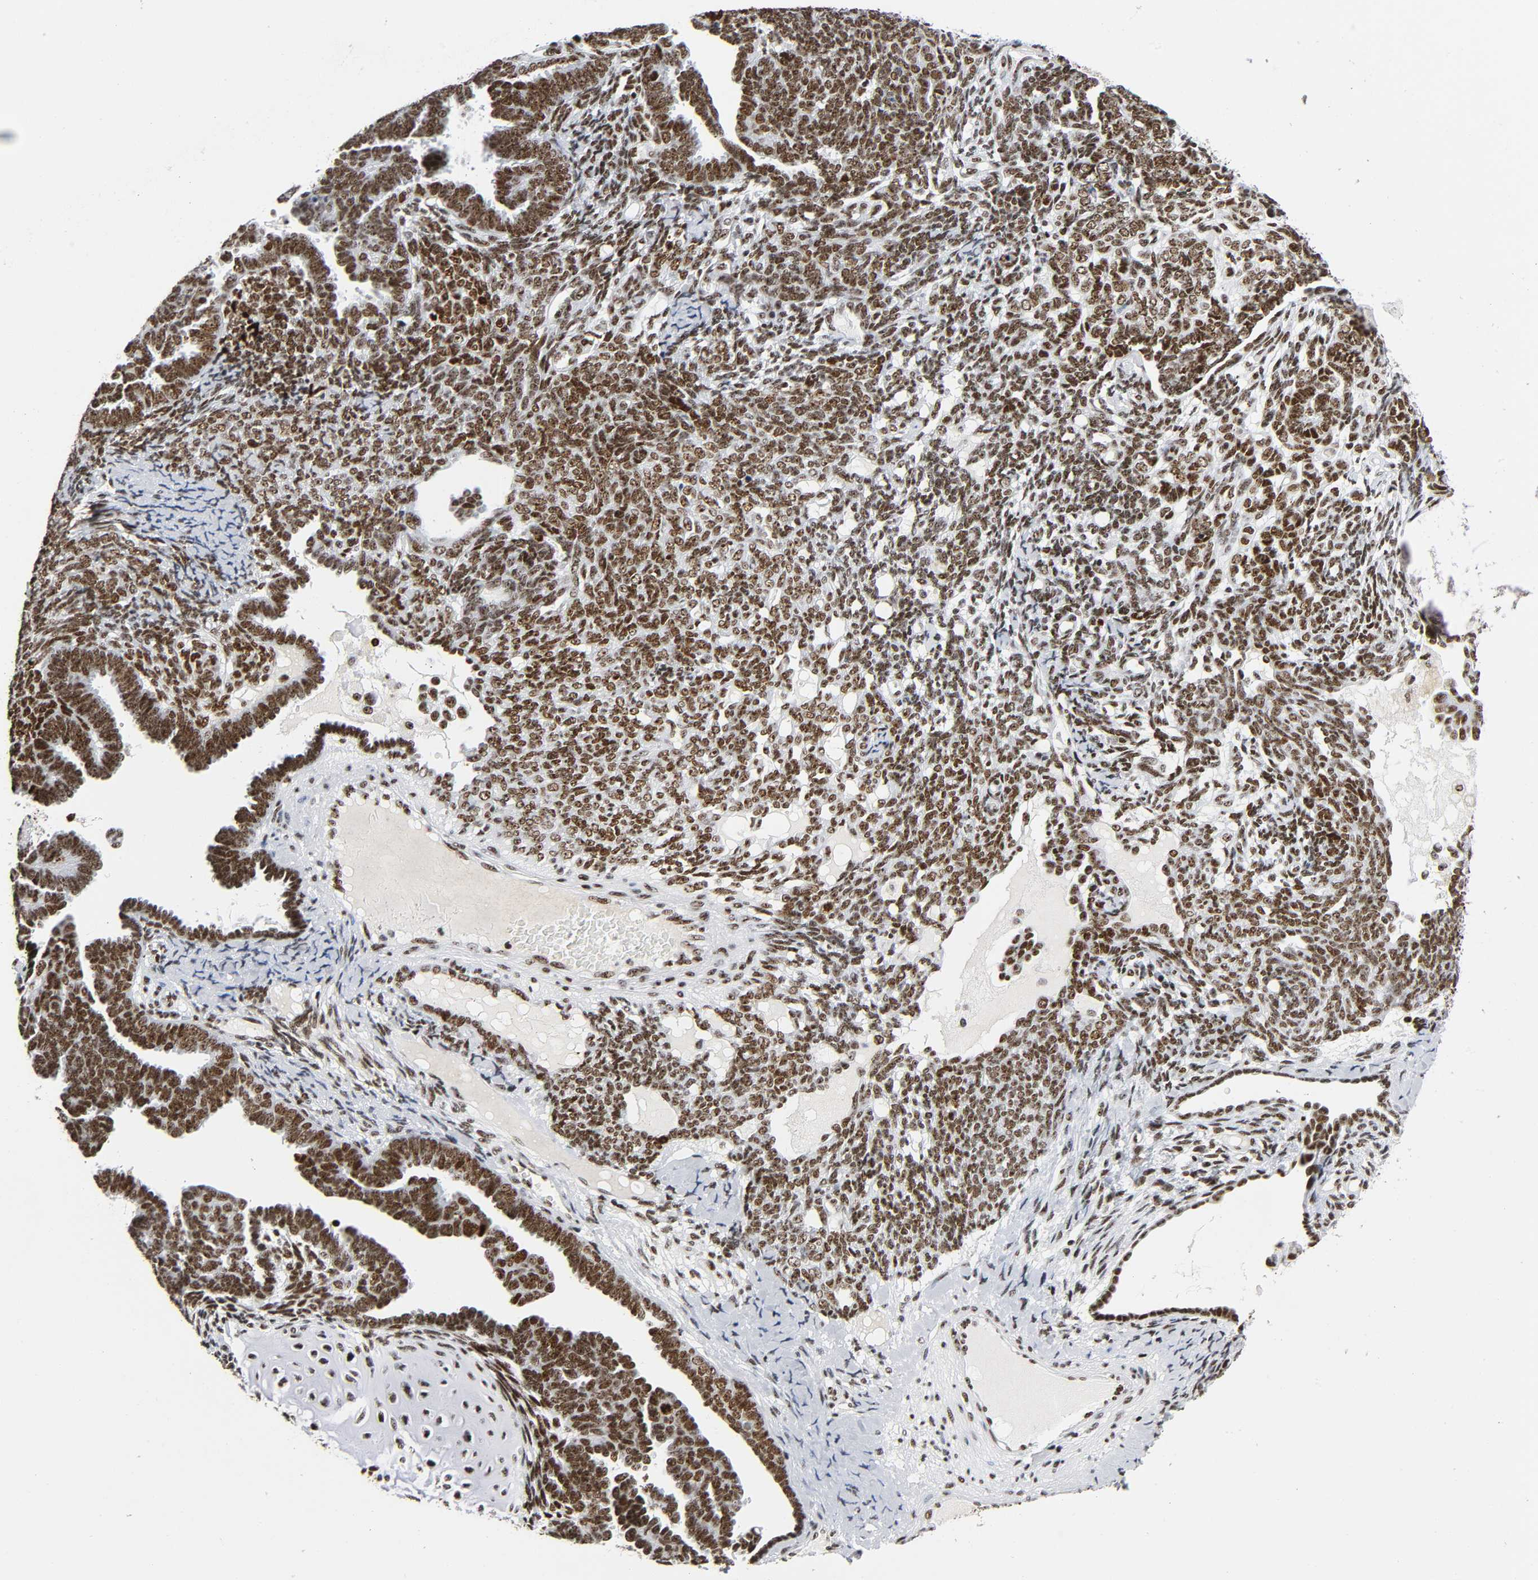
{"staining": {"intensity": "strong", "quantity": ">75%", "location": "nuclear"}, "tissue": "endometrial cancer", "cell_type": "Tumor cells", "image_type": "cancer", "snomed": [{"axis": "morphology", "description": "Neoplasm, malignant, NOS"}, {"axis": "topography", "description": "Endometrium"}], "caption": "High-power microscopy captured an immunohistochemistry histopathology image of endometrial cancer, revealing strong nuclear staining in about >75% of tumor cells.", "gene": "UBTF", "patient": {"sex": "female", "age": 74}}